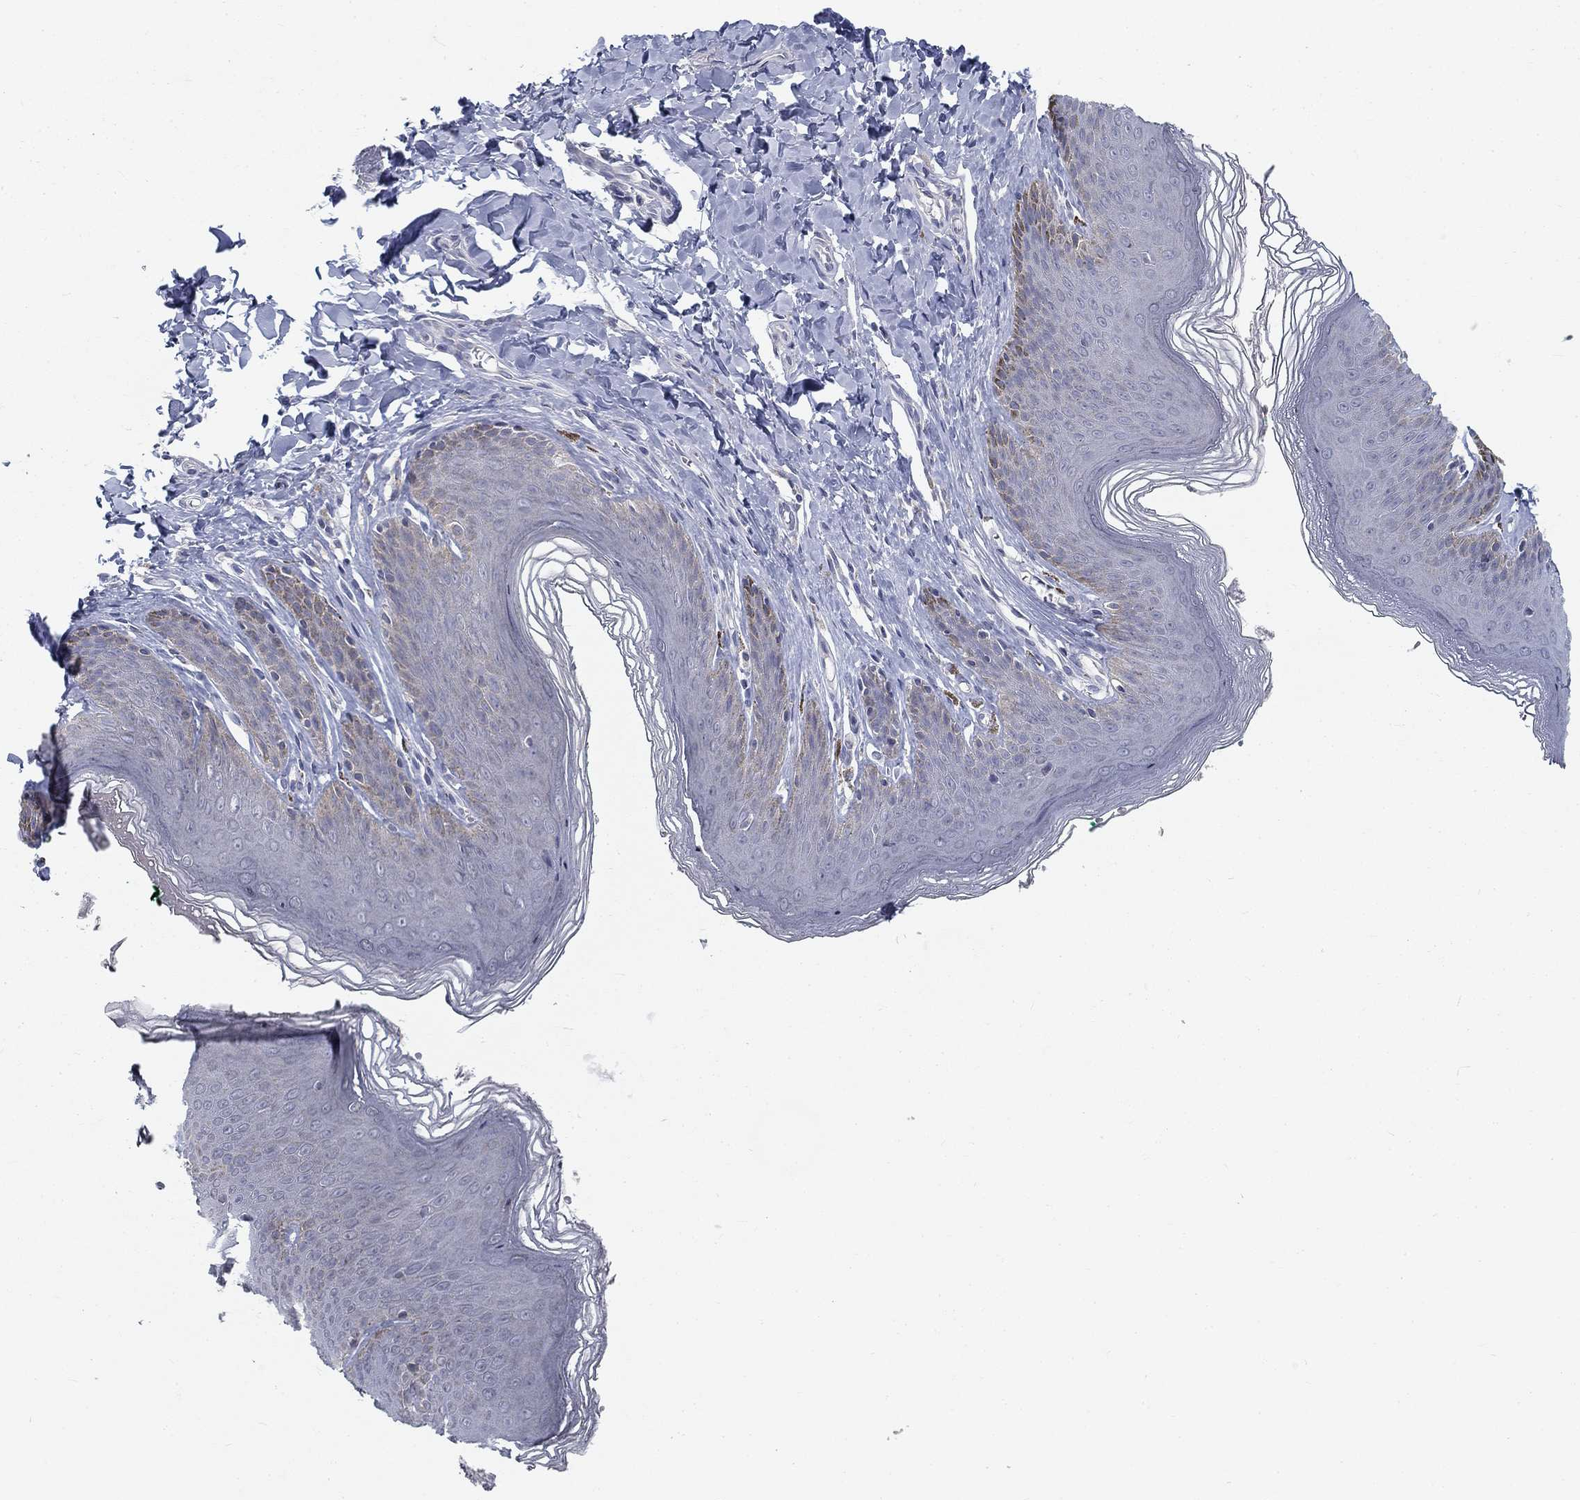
{"staining": {"intensity": "negative", "quantity": "none", "location": "none"}, "tissue": "skin", "cell_type": "Epidermal cells", "image_type": "normal", "snomed": [{"axis": "morphology", "description": "Normal tissue, NOS"}, {"axis": "topography", "description": "Vulva"}, {"axis": "topography", "description": "Peripheral nerve tissue"}], "caption": "Benign skin was stained to show a protein in brown. There is no significant positivity in epidermal cells. Nuclei are stained in blue.", "gene": "ATP1A3", "patient": {"sex": "female", "age": 66}}